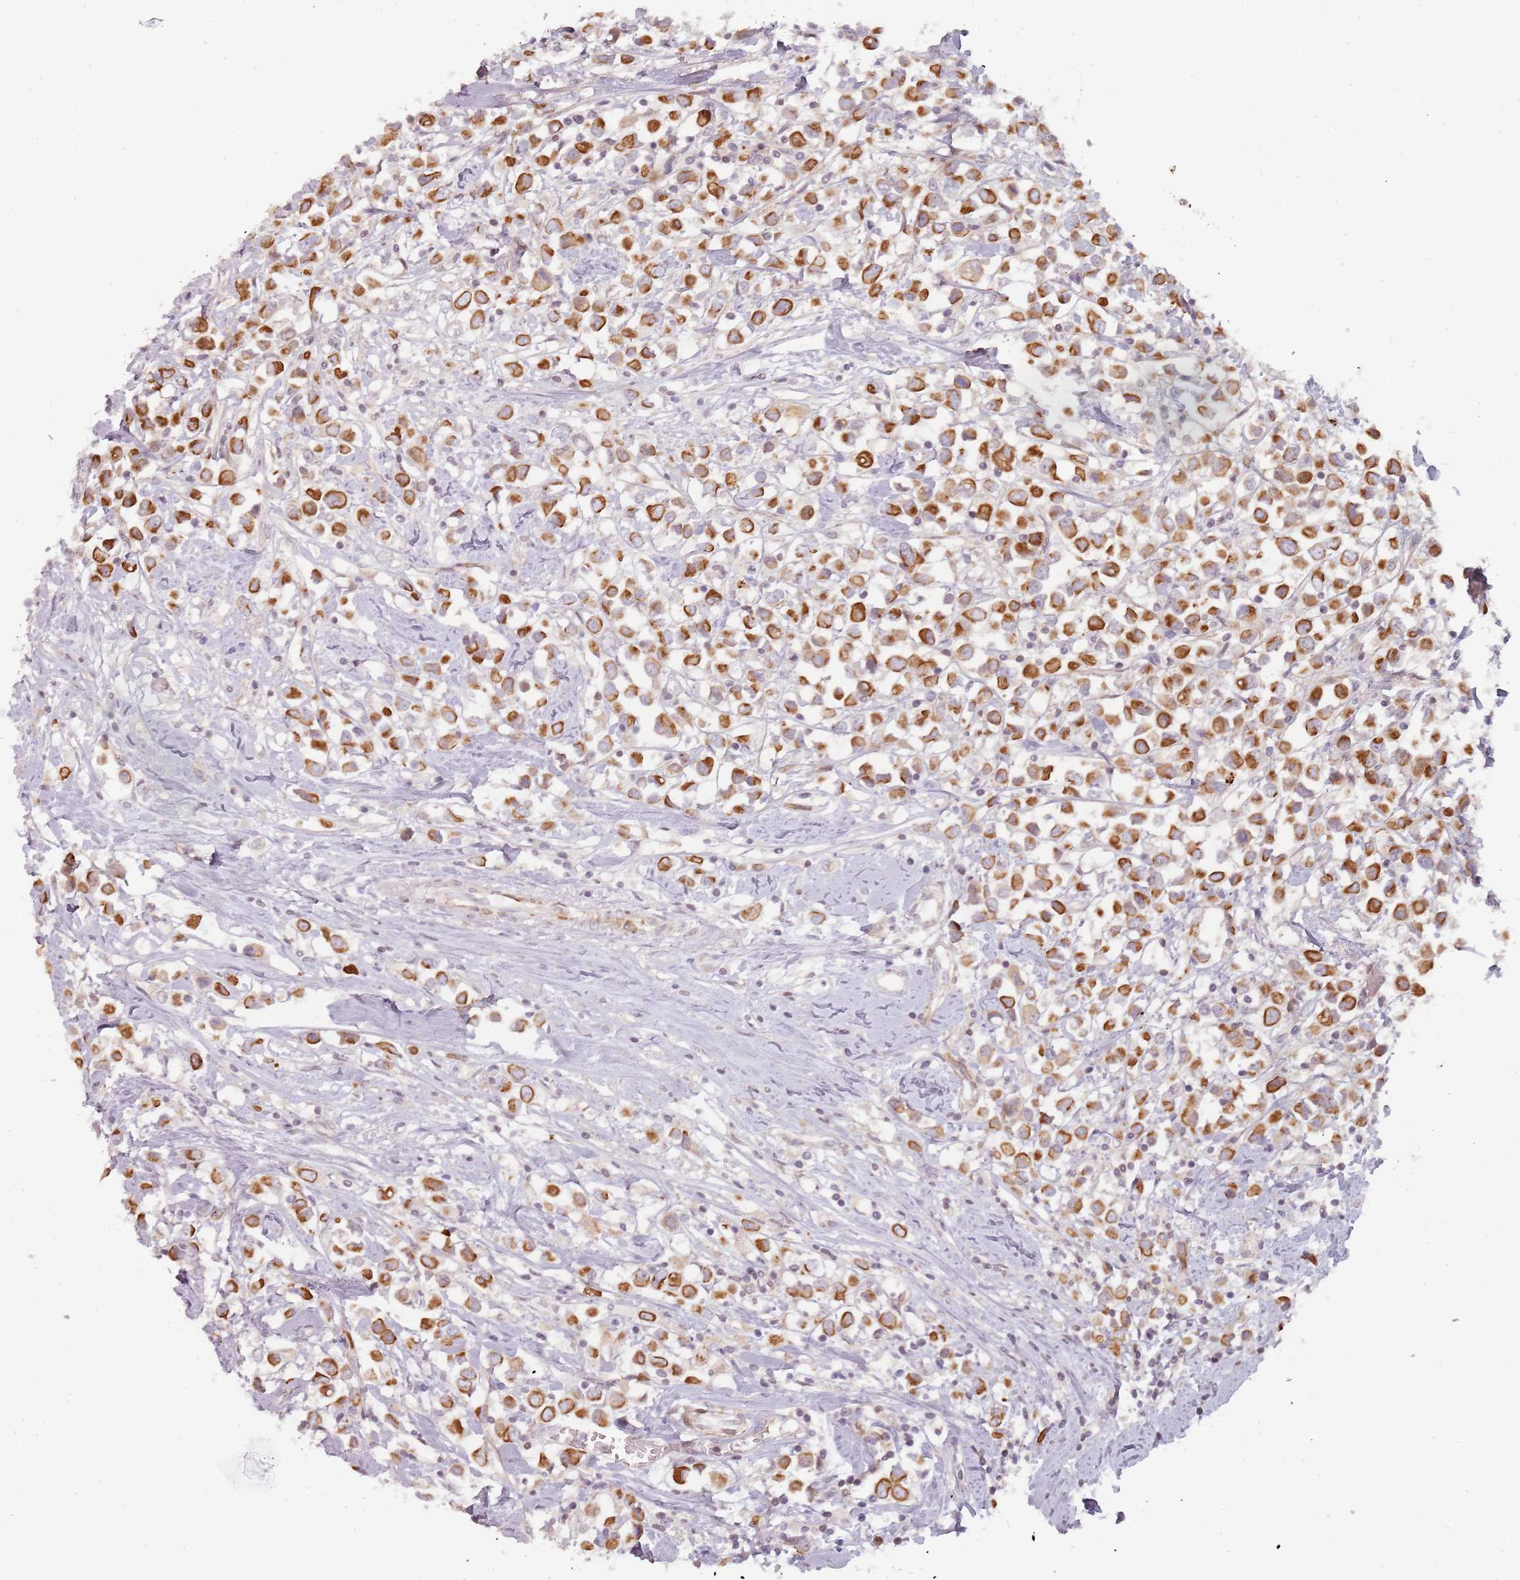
{"staining": {"intensity": "strong", "quantity": ">75%", "location": "cytoplasmic/membranous"}, "tissue": "breast cancer", "cell_type": "Tumor cells", "image_type": "cancer", "snomed": [{"axis": "morphology", "description": "Duct carcinoma"}, {"axis": "topography", "description": "Breast"}], "caption": "Protein staining by immunohistochemistry (IHC) displays strong cytoplasmic/membranous expression in about >75% of tumor cells in breast cancer. (IHC, brightfield microscopy, high magnification).", "gene": "RPS6KA2", "patient": {"sex": "female", "age": 61}}